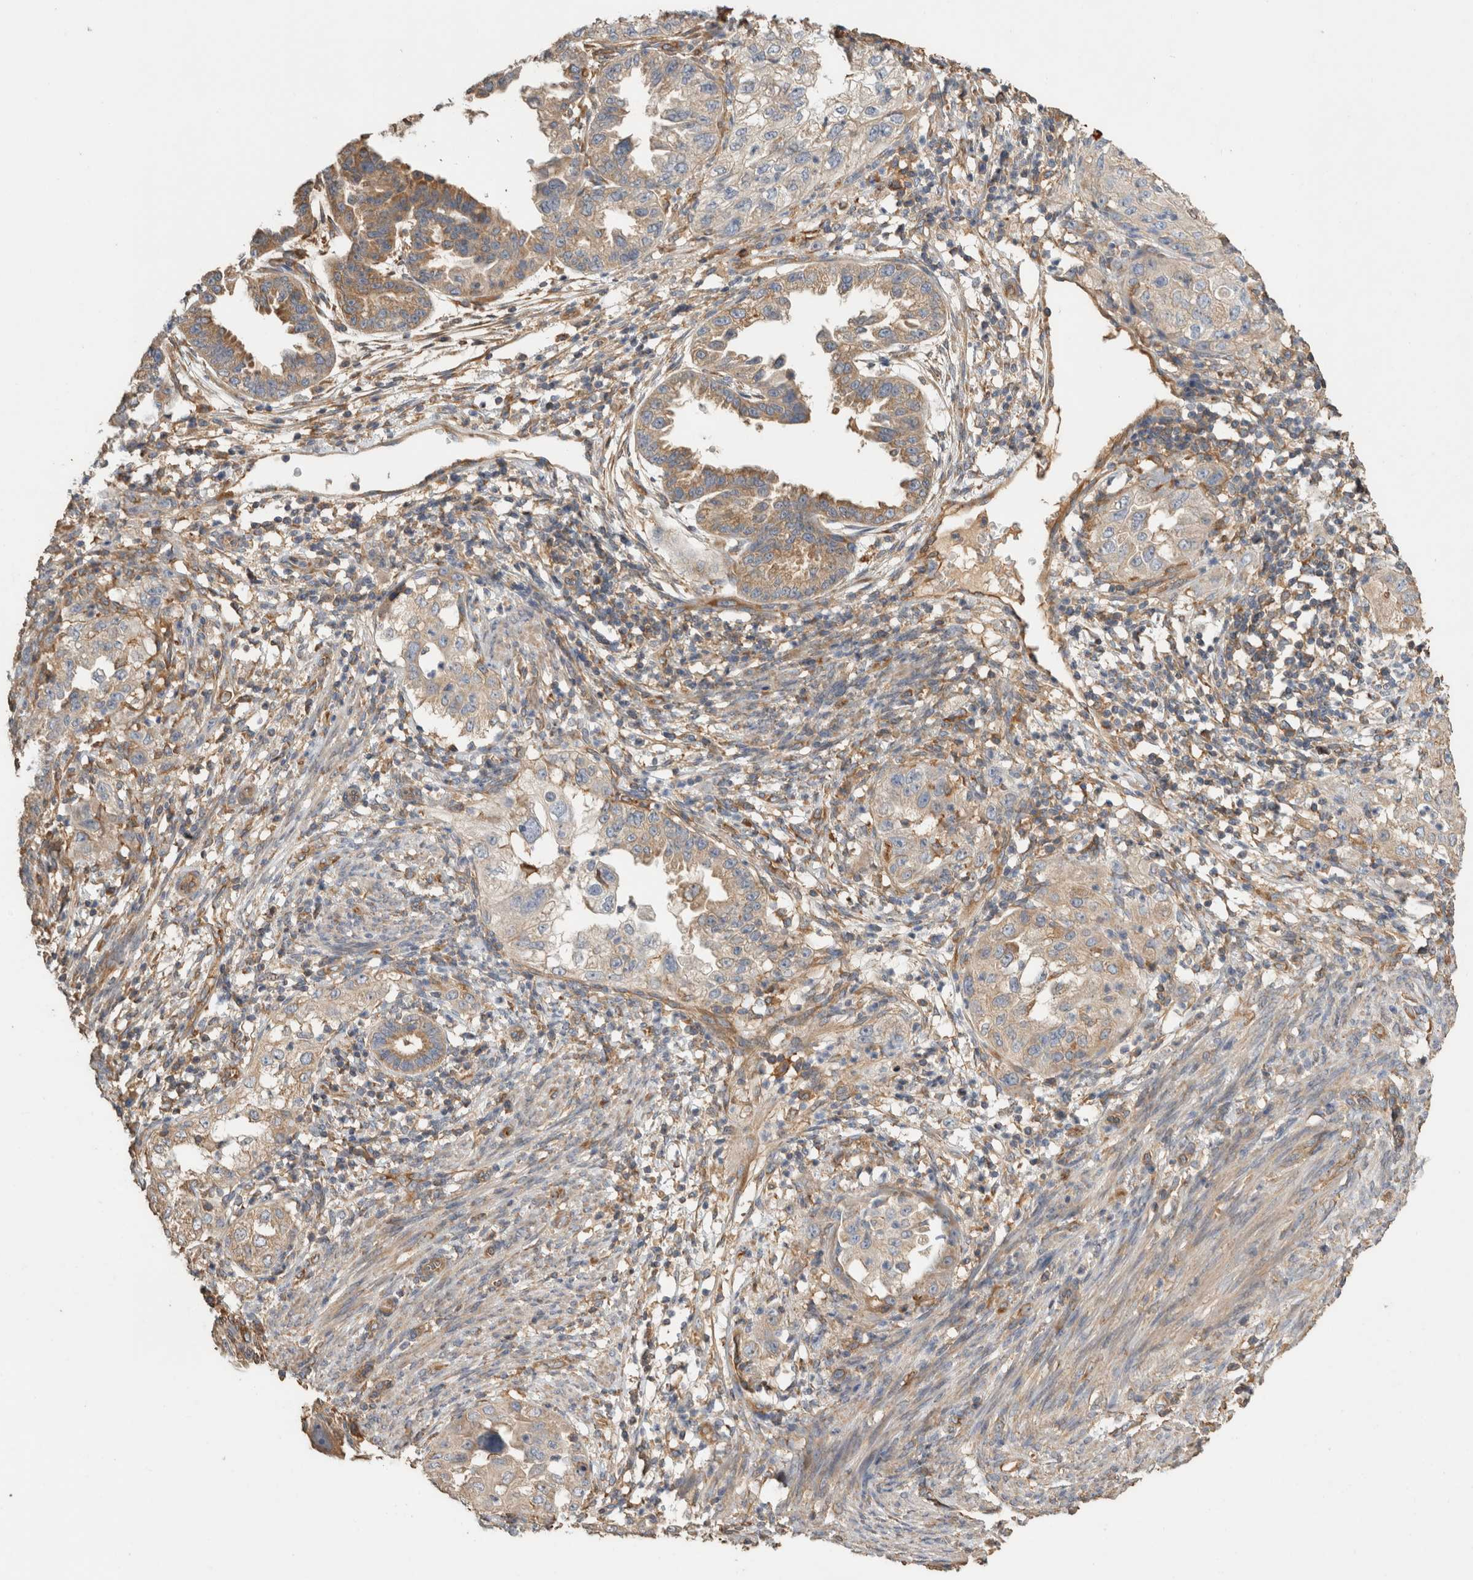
{"staining": {"intensity": "weak", "quantity": ">75%", "location": "cytoplasmic/membranous"}, "tissue": "endometrial cancer", "cell_type": "Tumor cells", "image_type": "cancer", "snomed": [{"axis": "morphology", "description": "Adenocarcinoma, NOS"}, {"axis": "topography", "description": "Endometrium"}], "caption": "This is an image of immunohistochemistry (IHC) staining of endometrial cancer, which shows weak positivity in the cytoplasmic/membranous of tumor cells.", "gene": "EIF4G3", "patient": {"sex": "female", "age": 85}}